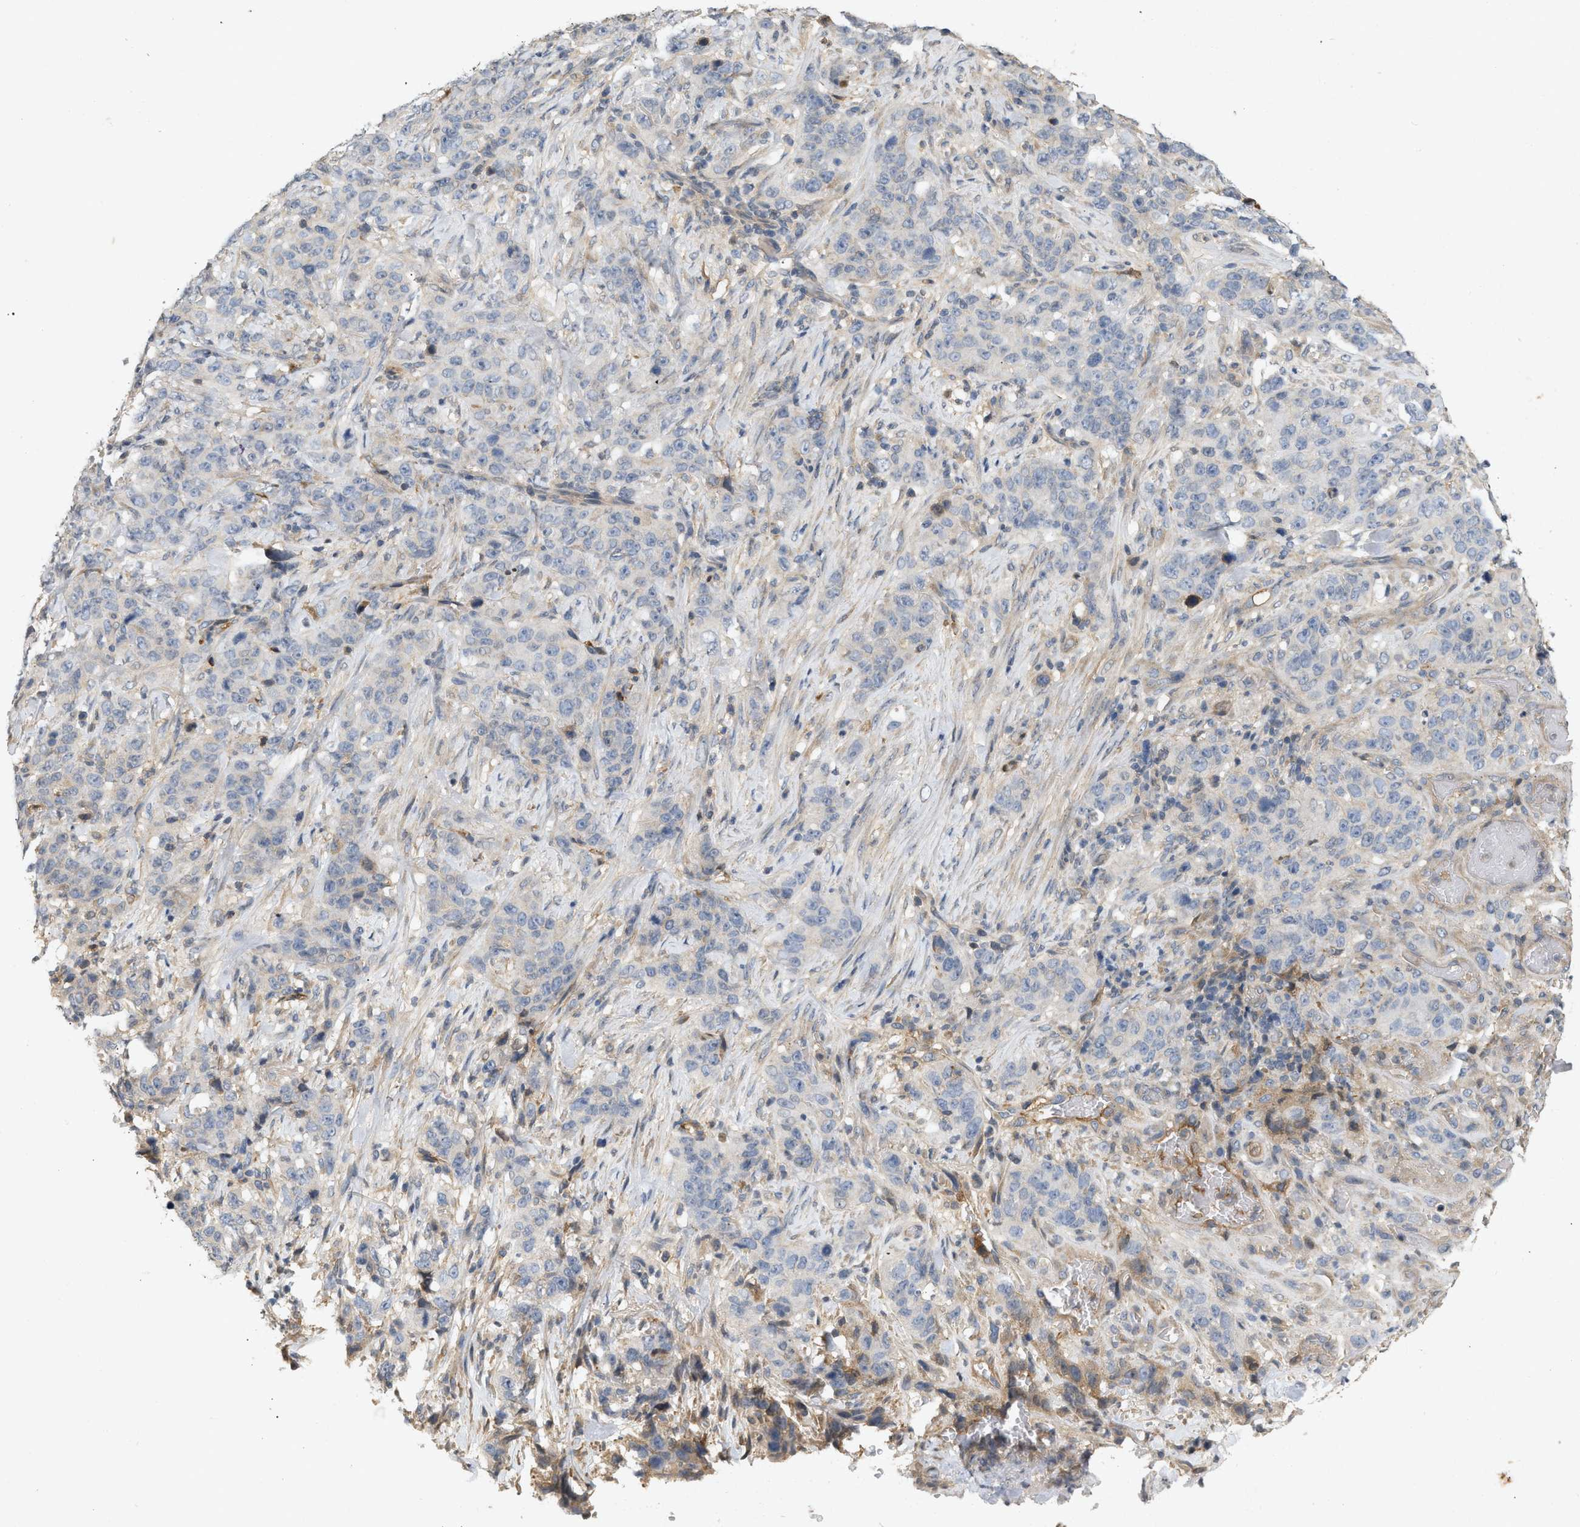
{"staining": {"intensity": "negative", "quantity": "none", "location": "none"}, "tissue": "stomach cancer", "cell_type": "Tumor cells", "image_type": "cancer", "snomed": [{"axis": "morphology", "description": "Adenocarcinoma, NOS"}, {"axis": "topography", "description": "Stomach"}], "caption": "This histopathology image is of stomach adenocarcinoma stained with immunohistochemistry to label a protein in brown with the nuclei are counter-stained blue. There is no expression in tumor cells.", "gene": "F8", "patient": {"sex": "male", "age": 48}}